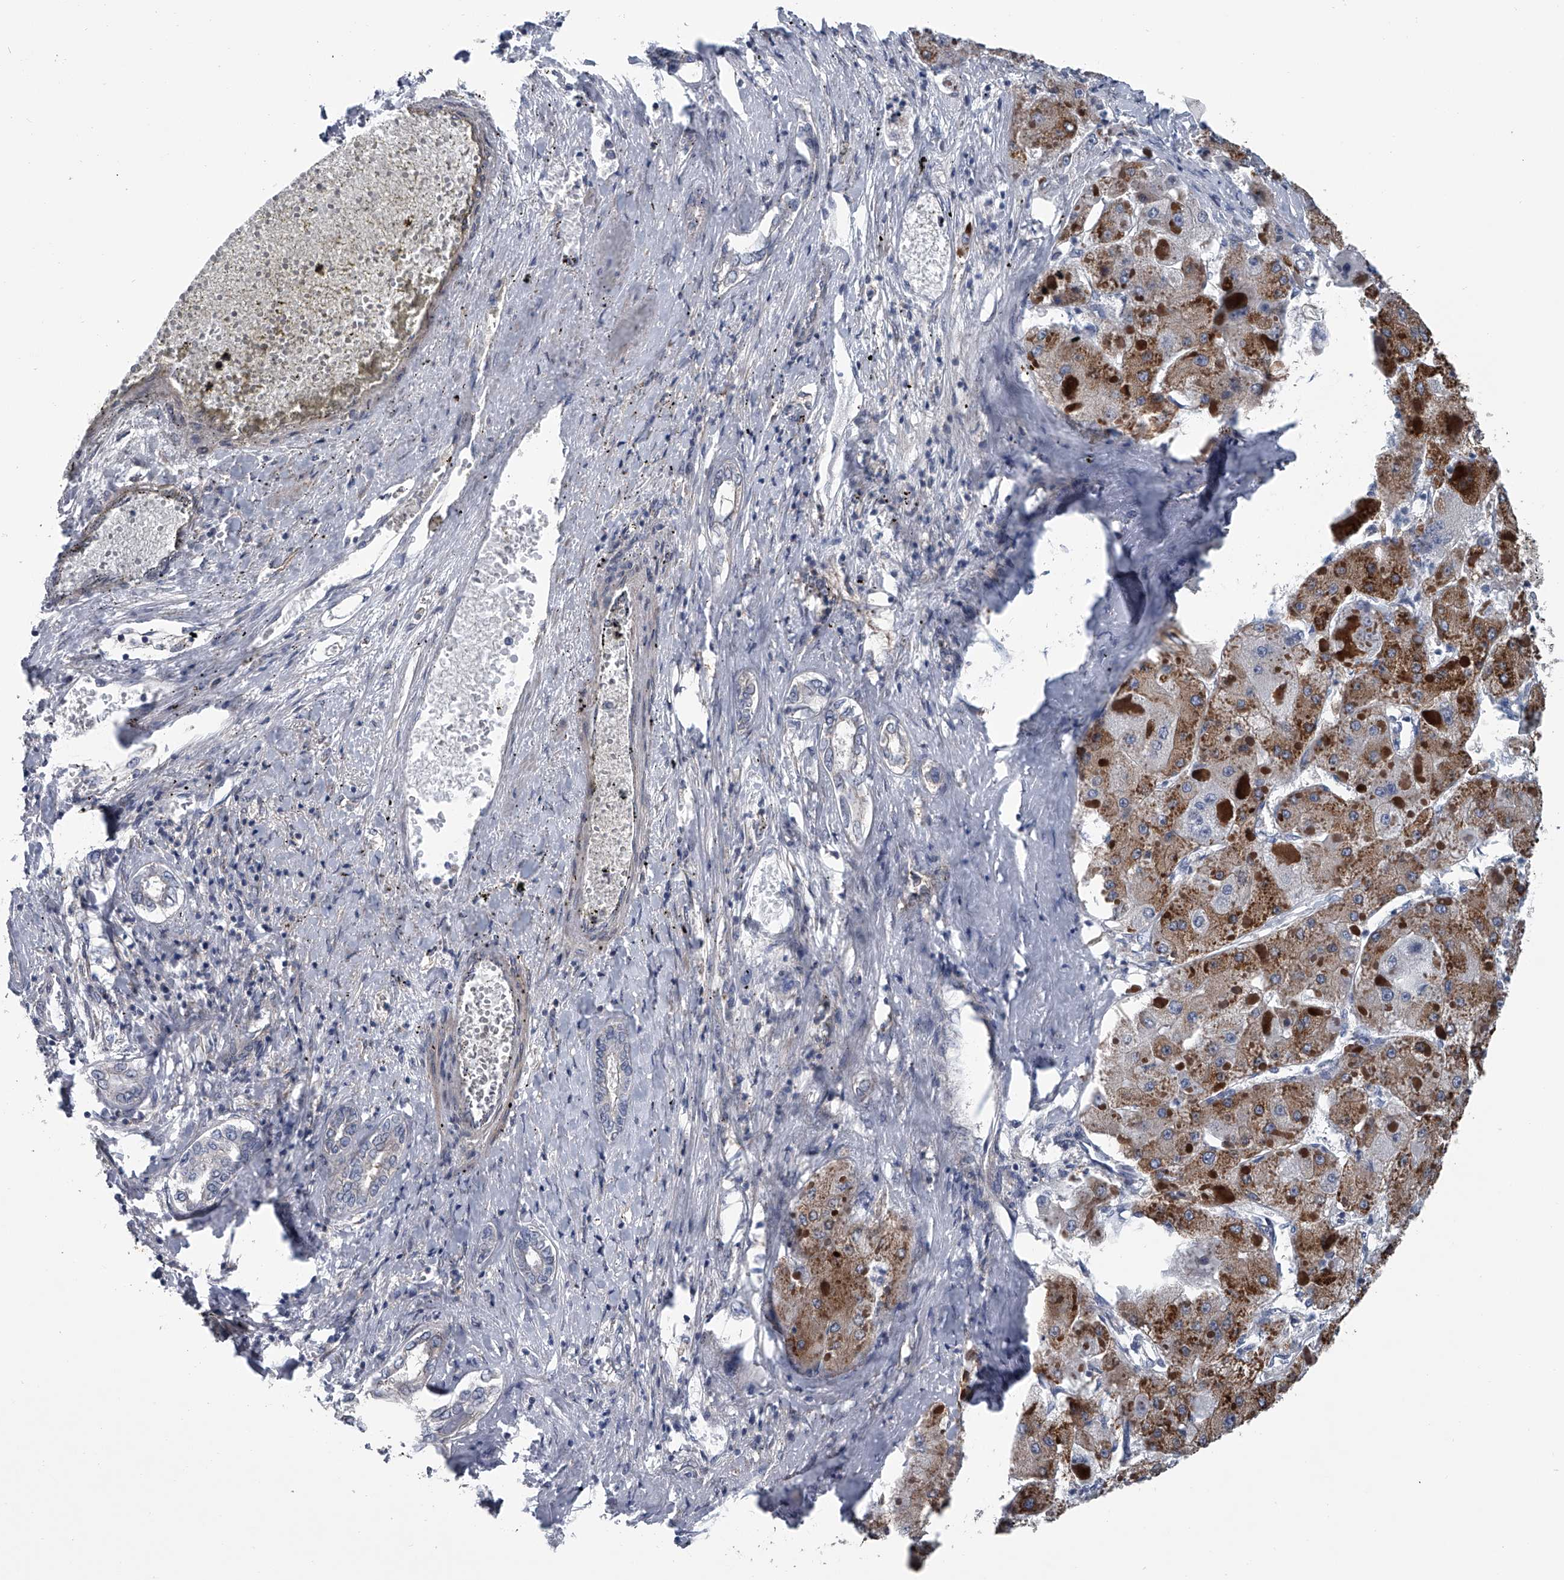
{"staining": {"intensity": "moderate", "quantity": ">75%", "location": "cytoplasmic/membranous"}, "tissue": "liver cancer", "cell_type": "Tumor cells", "image_type": "cancer", "snomed": [{"axis": "morphology", "description": "Carcinoma, Hepatocellular, NOS"}, {"axis": "topography", "description": "Liver"}], "caption": "Immunohistochemical staining of human liver hepatocellular carcinoma displays medium levels of moderate cytoplasmic/membranous protein staining in about >75% of tumor cells.", "gene": "PPP2R5D", "patient": {"sex": "female", "age": 73}}